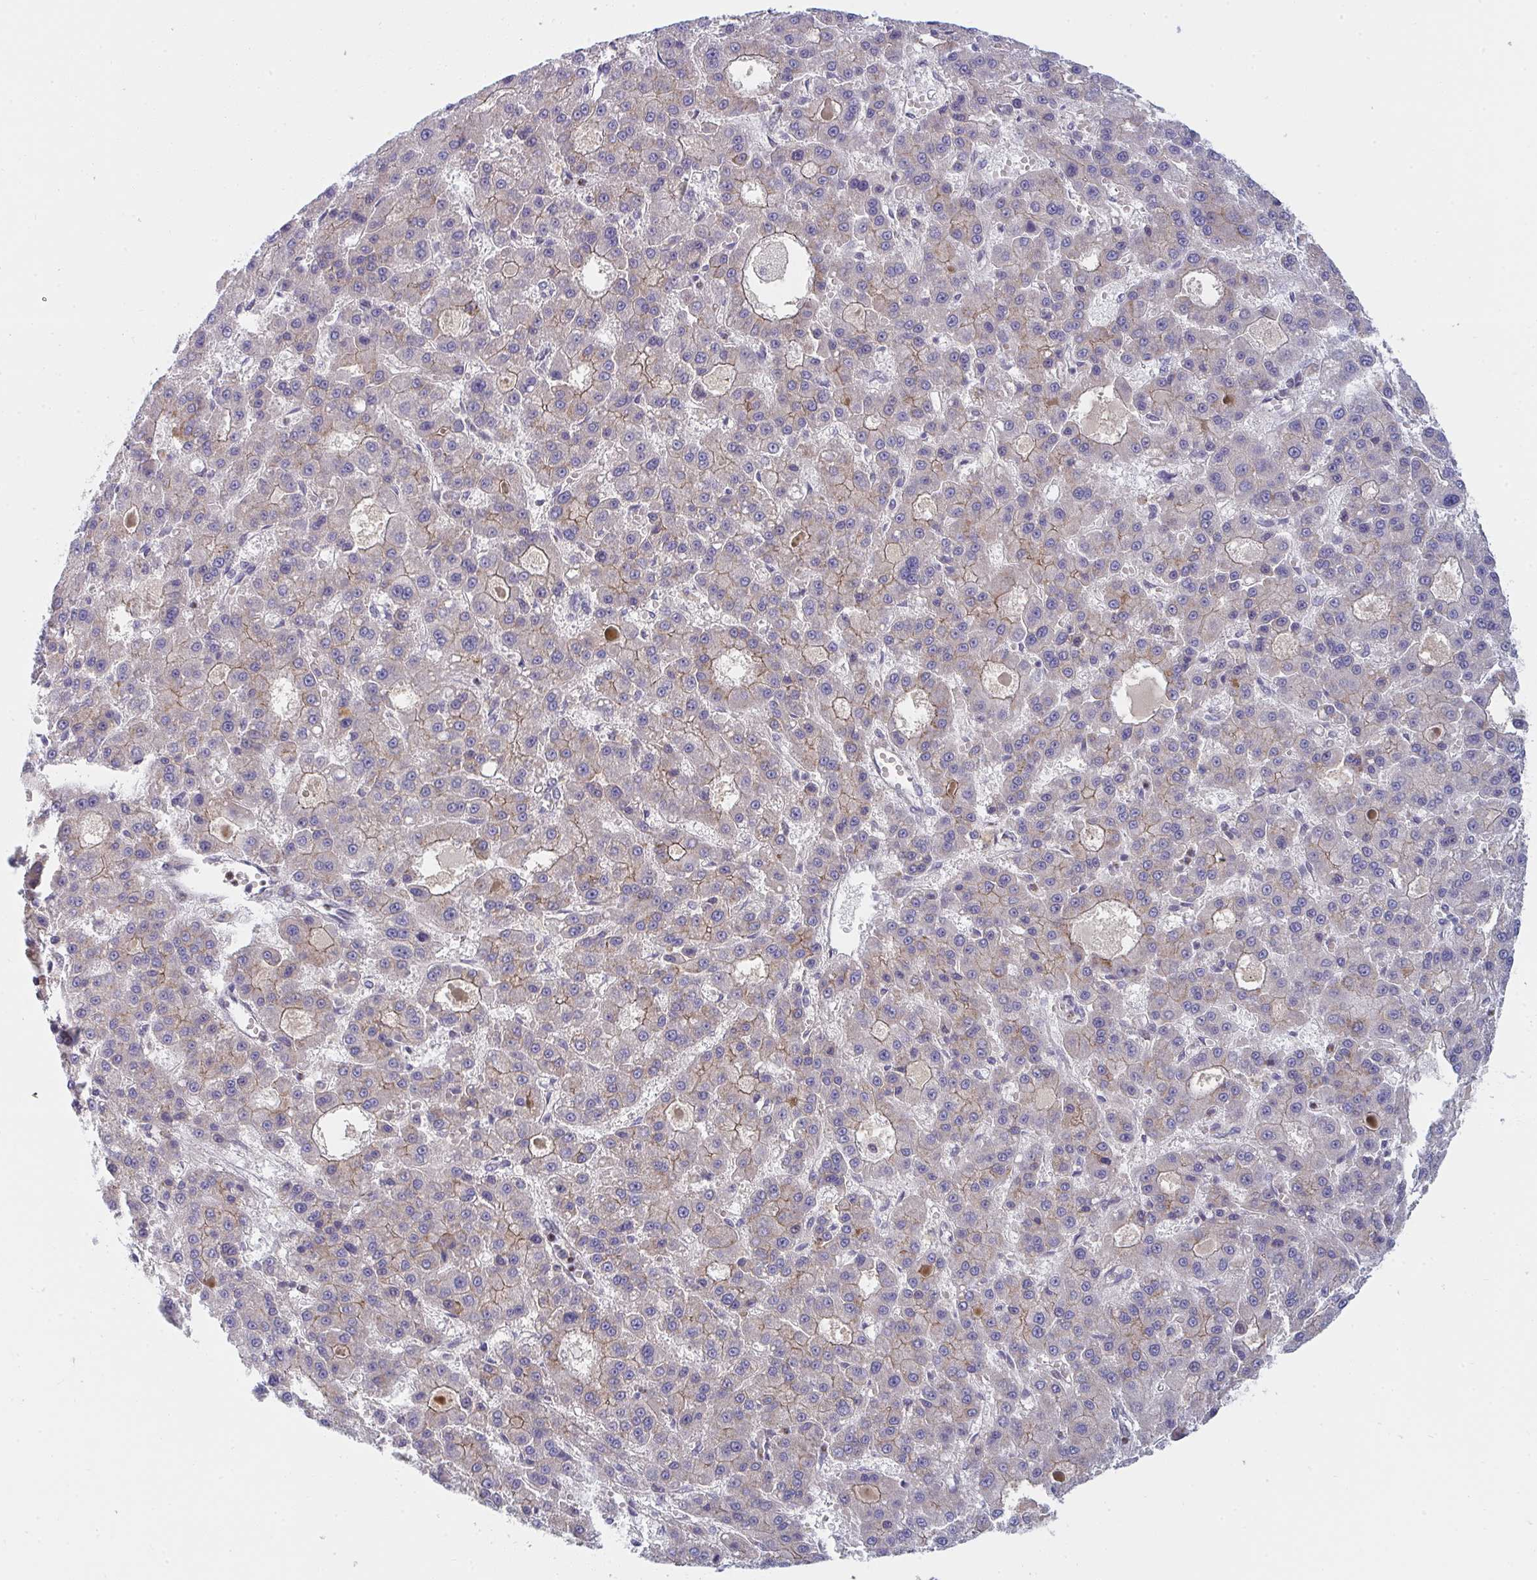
{"staining": {"intensity": "weak", "quantity": "25%-75%", "location": "cytoplasmic/membranous"}, "tissue": "liver cancer", "cell_type": "Tumor cells", "image_type": "cancer", "snomed": [{"axis": "morphology", "description": "Carcinoma, Hepatocellular, NOS"}, {"axis": "topography", "description": "Liver"}], "caption": "Weak cytoplasmic/membranous protein positivity is identified in approximately 25%-75% of tumor cells in liver hepatocellular carcinoma.", "gene": "TNFSF4", "patient": {"sex": "male", "age": 70}}